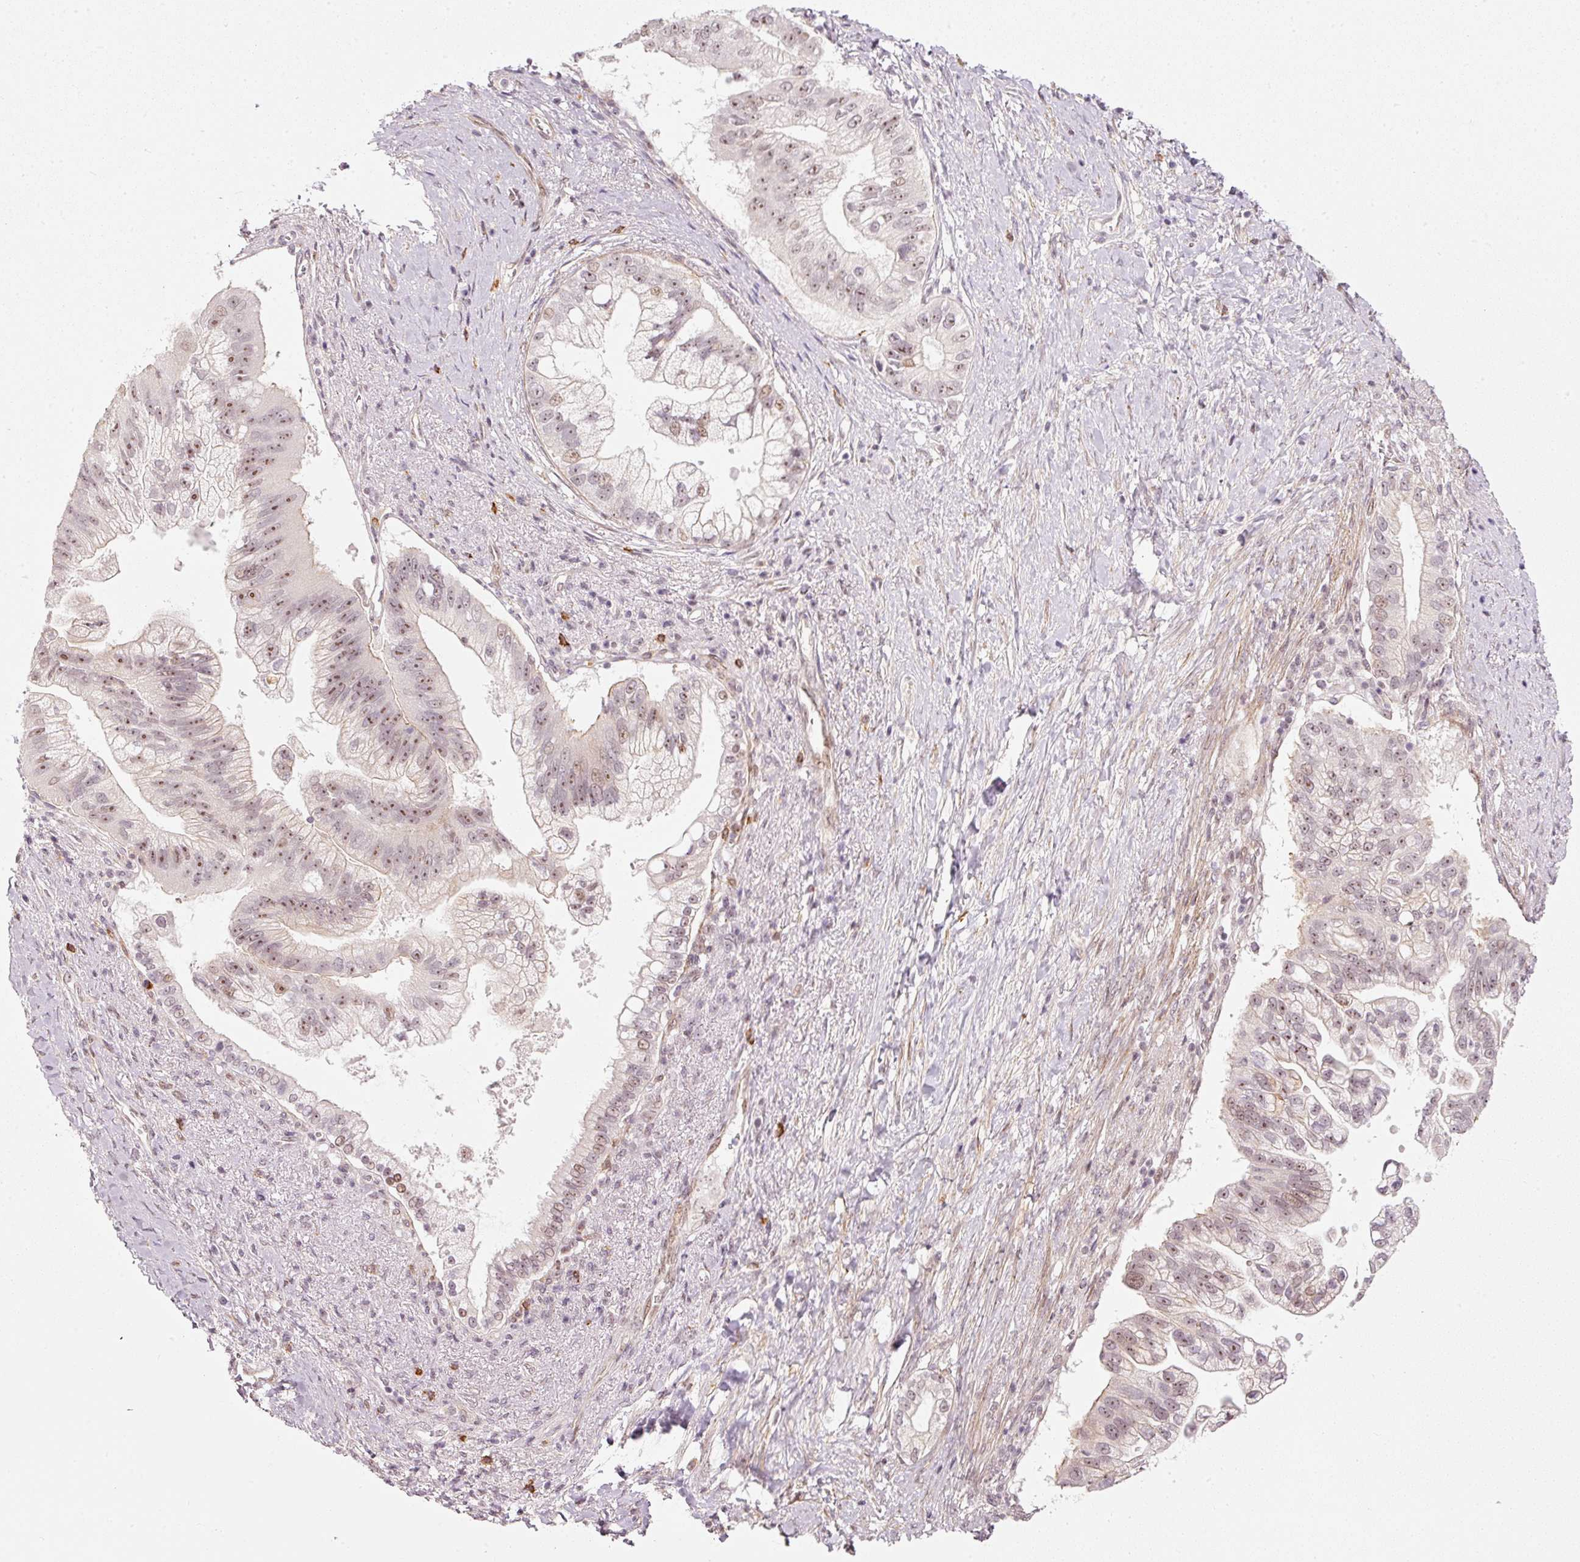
{"staining": {"intensity": "moderate", "quantity": ">75%", "location": "nuclear"}, "tissue": "pancreatic cancer", "cell_type": "Tumor cells", "image_type": "cancer", "snomed": [{"axis": "morphology", "description": "Adenocarcinoma, NOS"}, {"axis": "topography", "description": "Pancreas"}], "caption": "DAB immunohistochemical staining of human pancreatic cancer exhibits moderate nuclear protein staining in about >75% of tumor cells. (brown staining indicates protein expression, while blue staining denotes nuclei).", "gene": "MXRA8", "patient": {"sex": "male", "age": 70}}